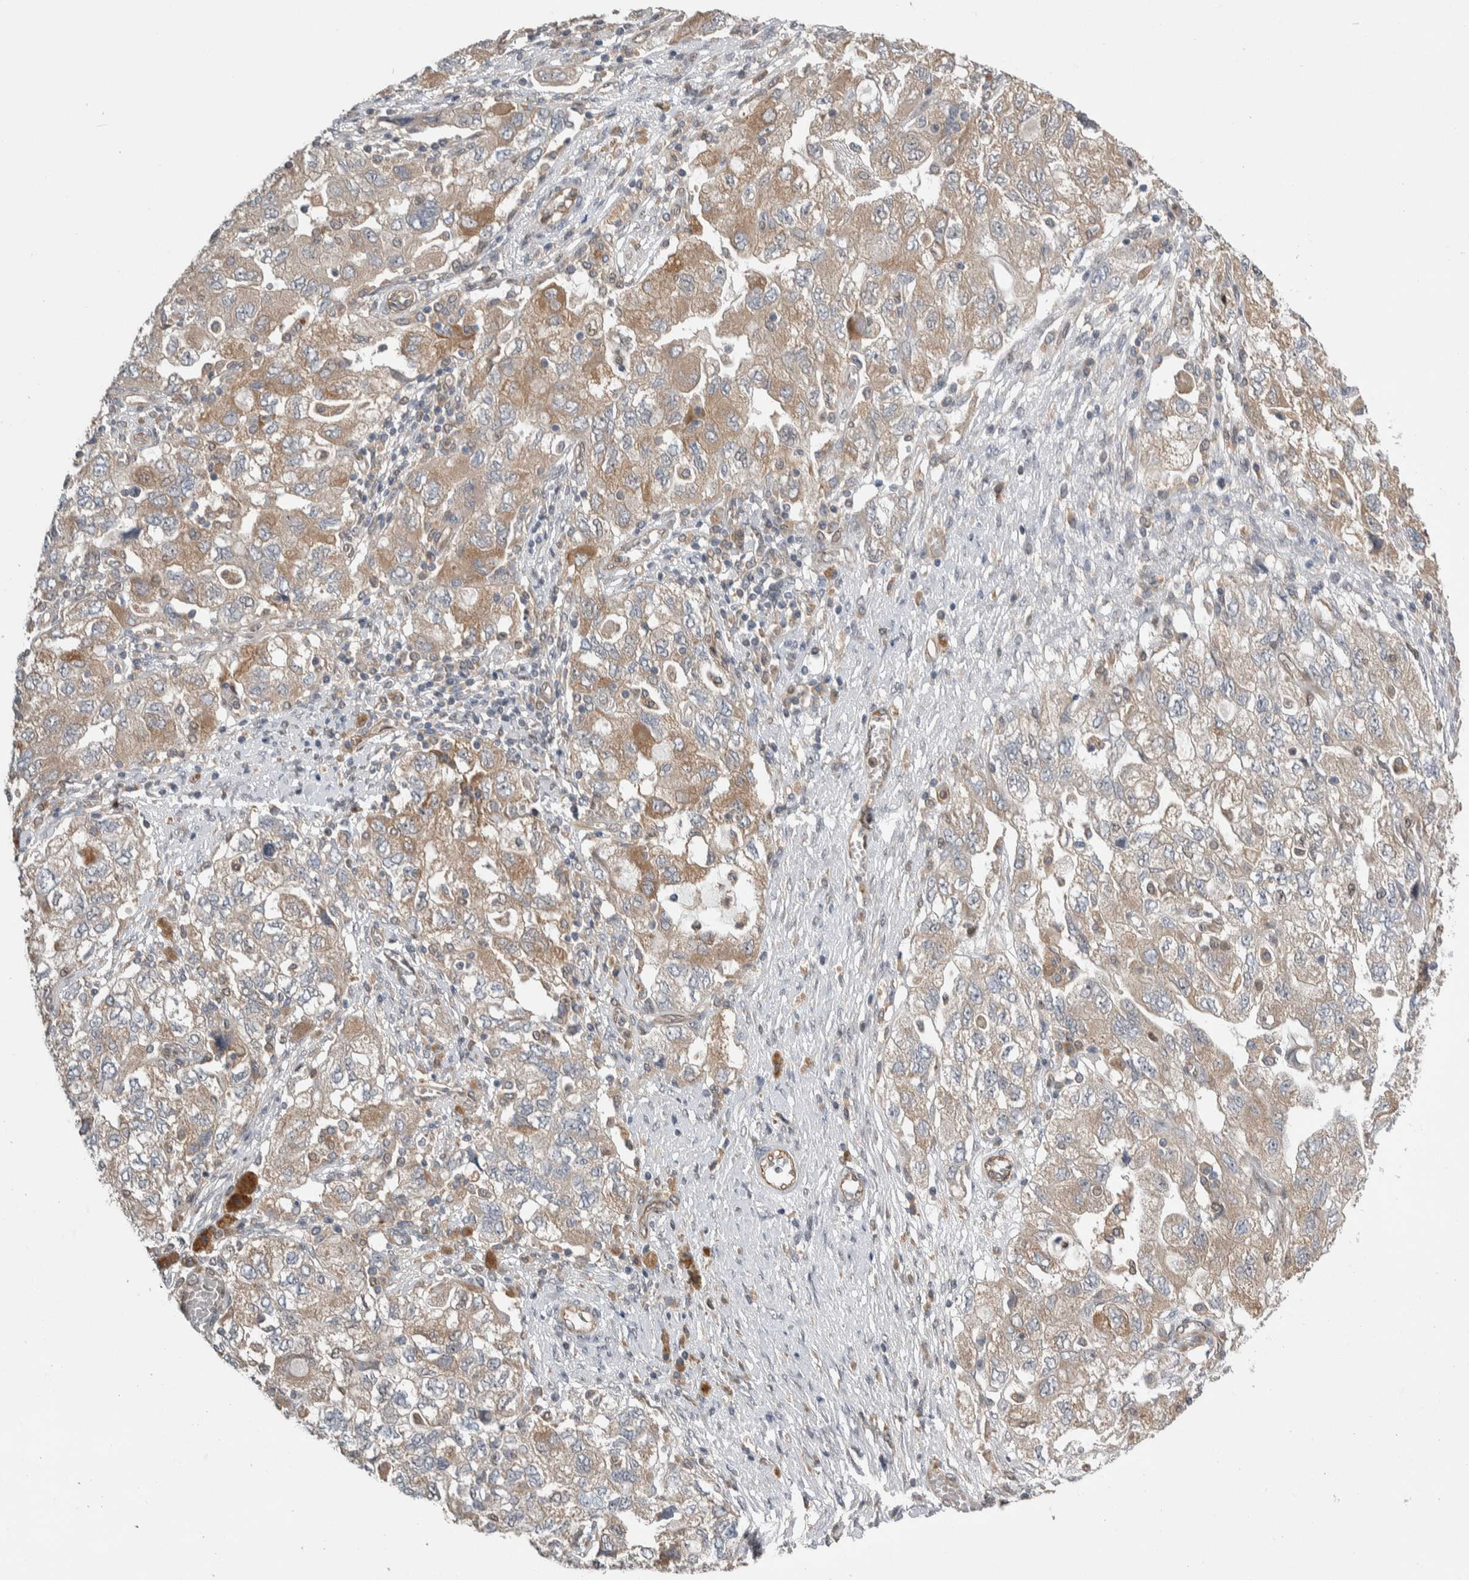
{"staining": {"intensity": "weak", "quantity": "25%-75%", "location": "cytoplasmic/membranous"}, "tissue": "ovarian cancer", "cell_type": "Tumor cells", "image_type": "cancer", "snomed": [{"axis": "morphology", "description": "Carcinoma, NOS"}, {"axis": "morphology", "description": "Cystadenocarcinoma, serous, NOS"}, {"axis": "topography", "description": "Ovary"}], "caption": "Ovarian cancer (carcinoma) stained with DAB IHC reveals low levels of weak cytoplasmic/membranous staining in about 25%-75% of tumor cells.", "gene": "PRDM4", "patient": {"sex": "female", "age": 69}}